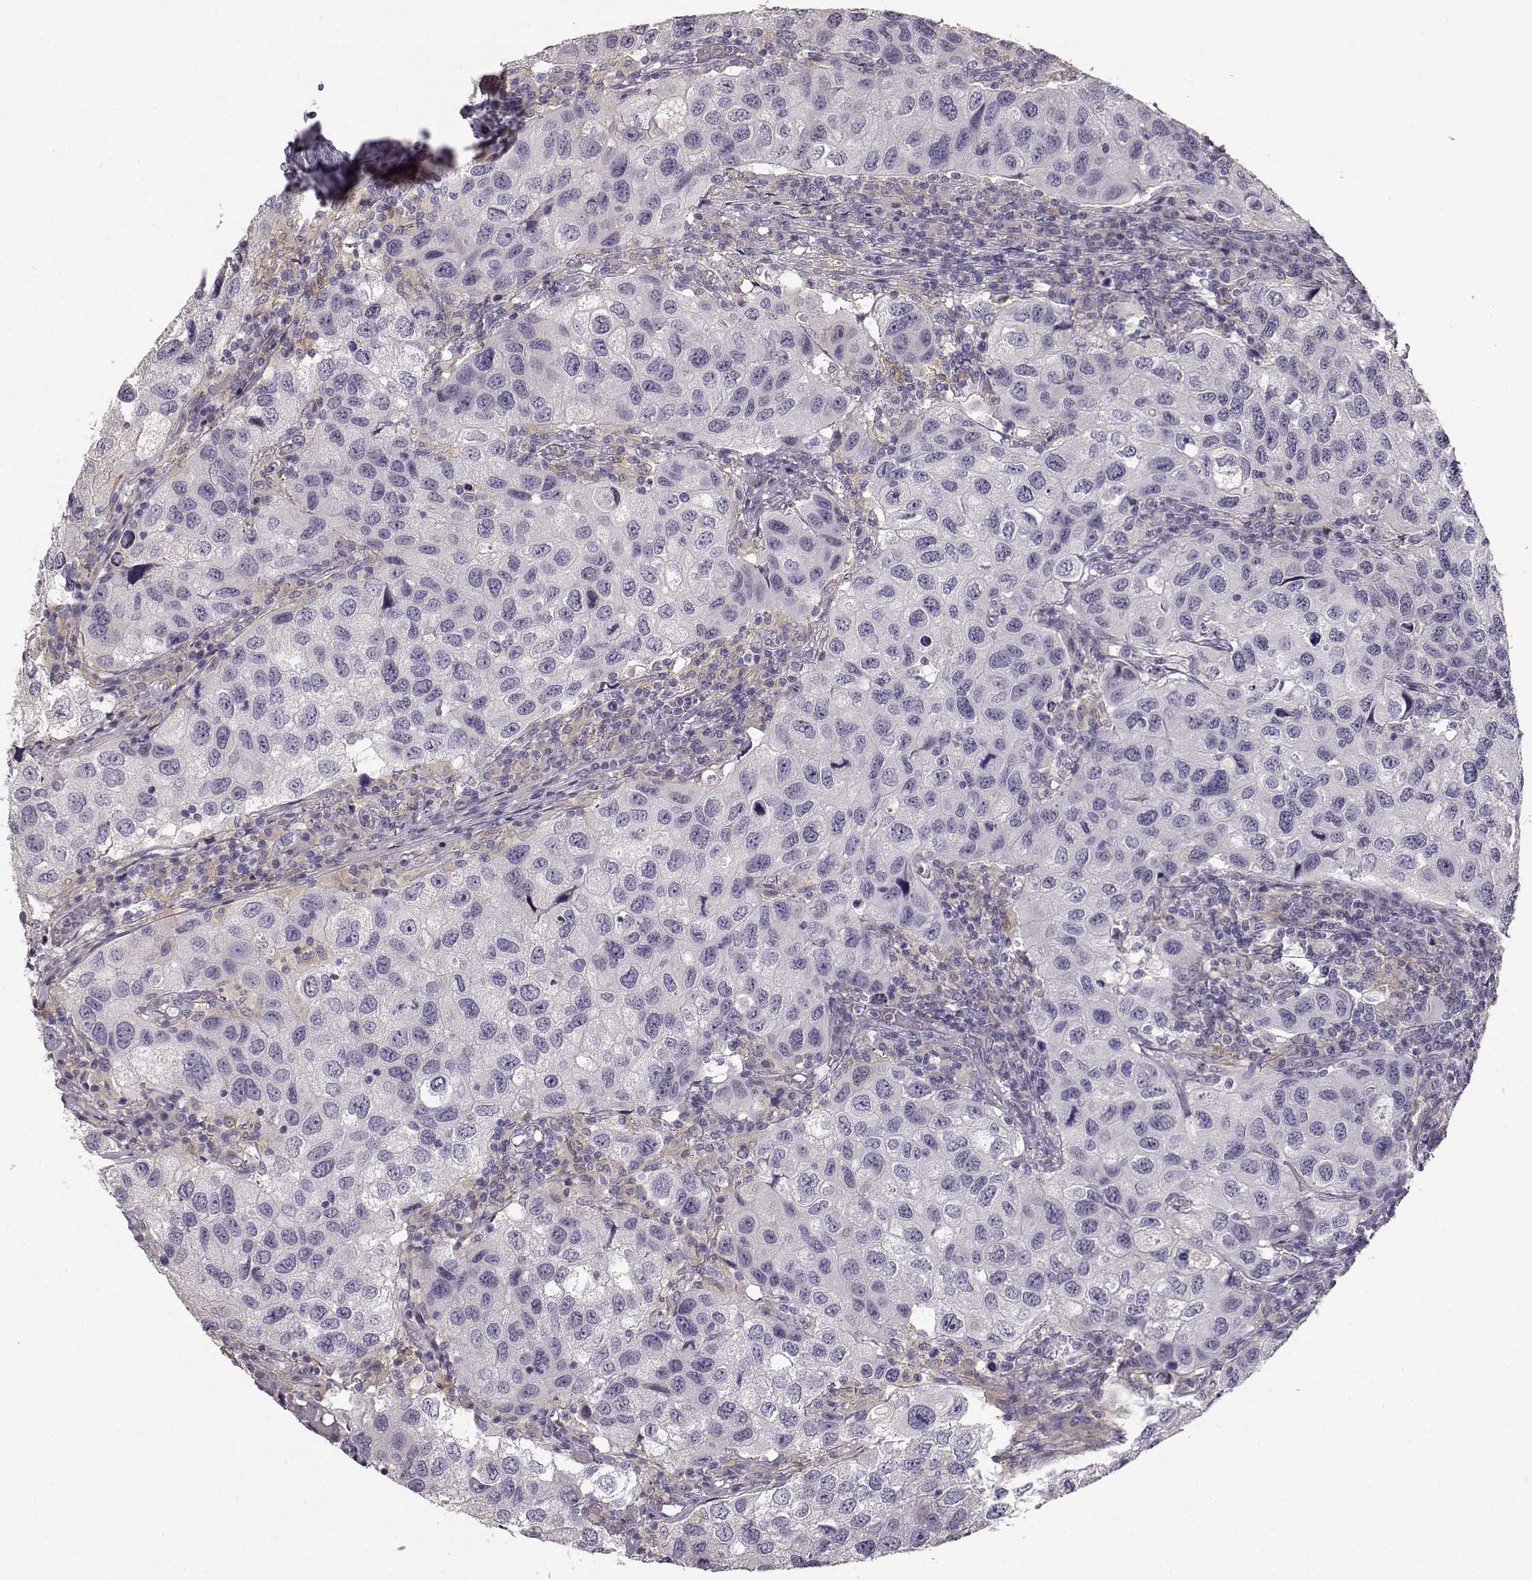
{"staining": {"intensity": "negative", "quantity": "none", "location": "none"}, "tissue": "urothelial cancer", "cell_type": "Tumor cells", "image_type": "cancer", "snomed": [{"axis": "morphology", "description": "Urothelial carcinoma, High grade"}, {"axis": "topography", "description": "Urinary bladder"}], "caption": "A high-resolution histopathology image shows immunohistochemistry staining of urothelial cancer, which shows no significant staining in tumor cells. (Stains: DAB (3,3'-diaminobenzidine) IHC with hematoxylin counter stain, Microscopy: brightfield microscopy at high magnification).", "gene": "GPR50", "patient": {"sex": "male", "age": 79}}